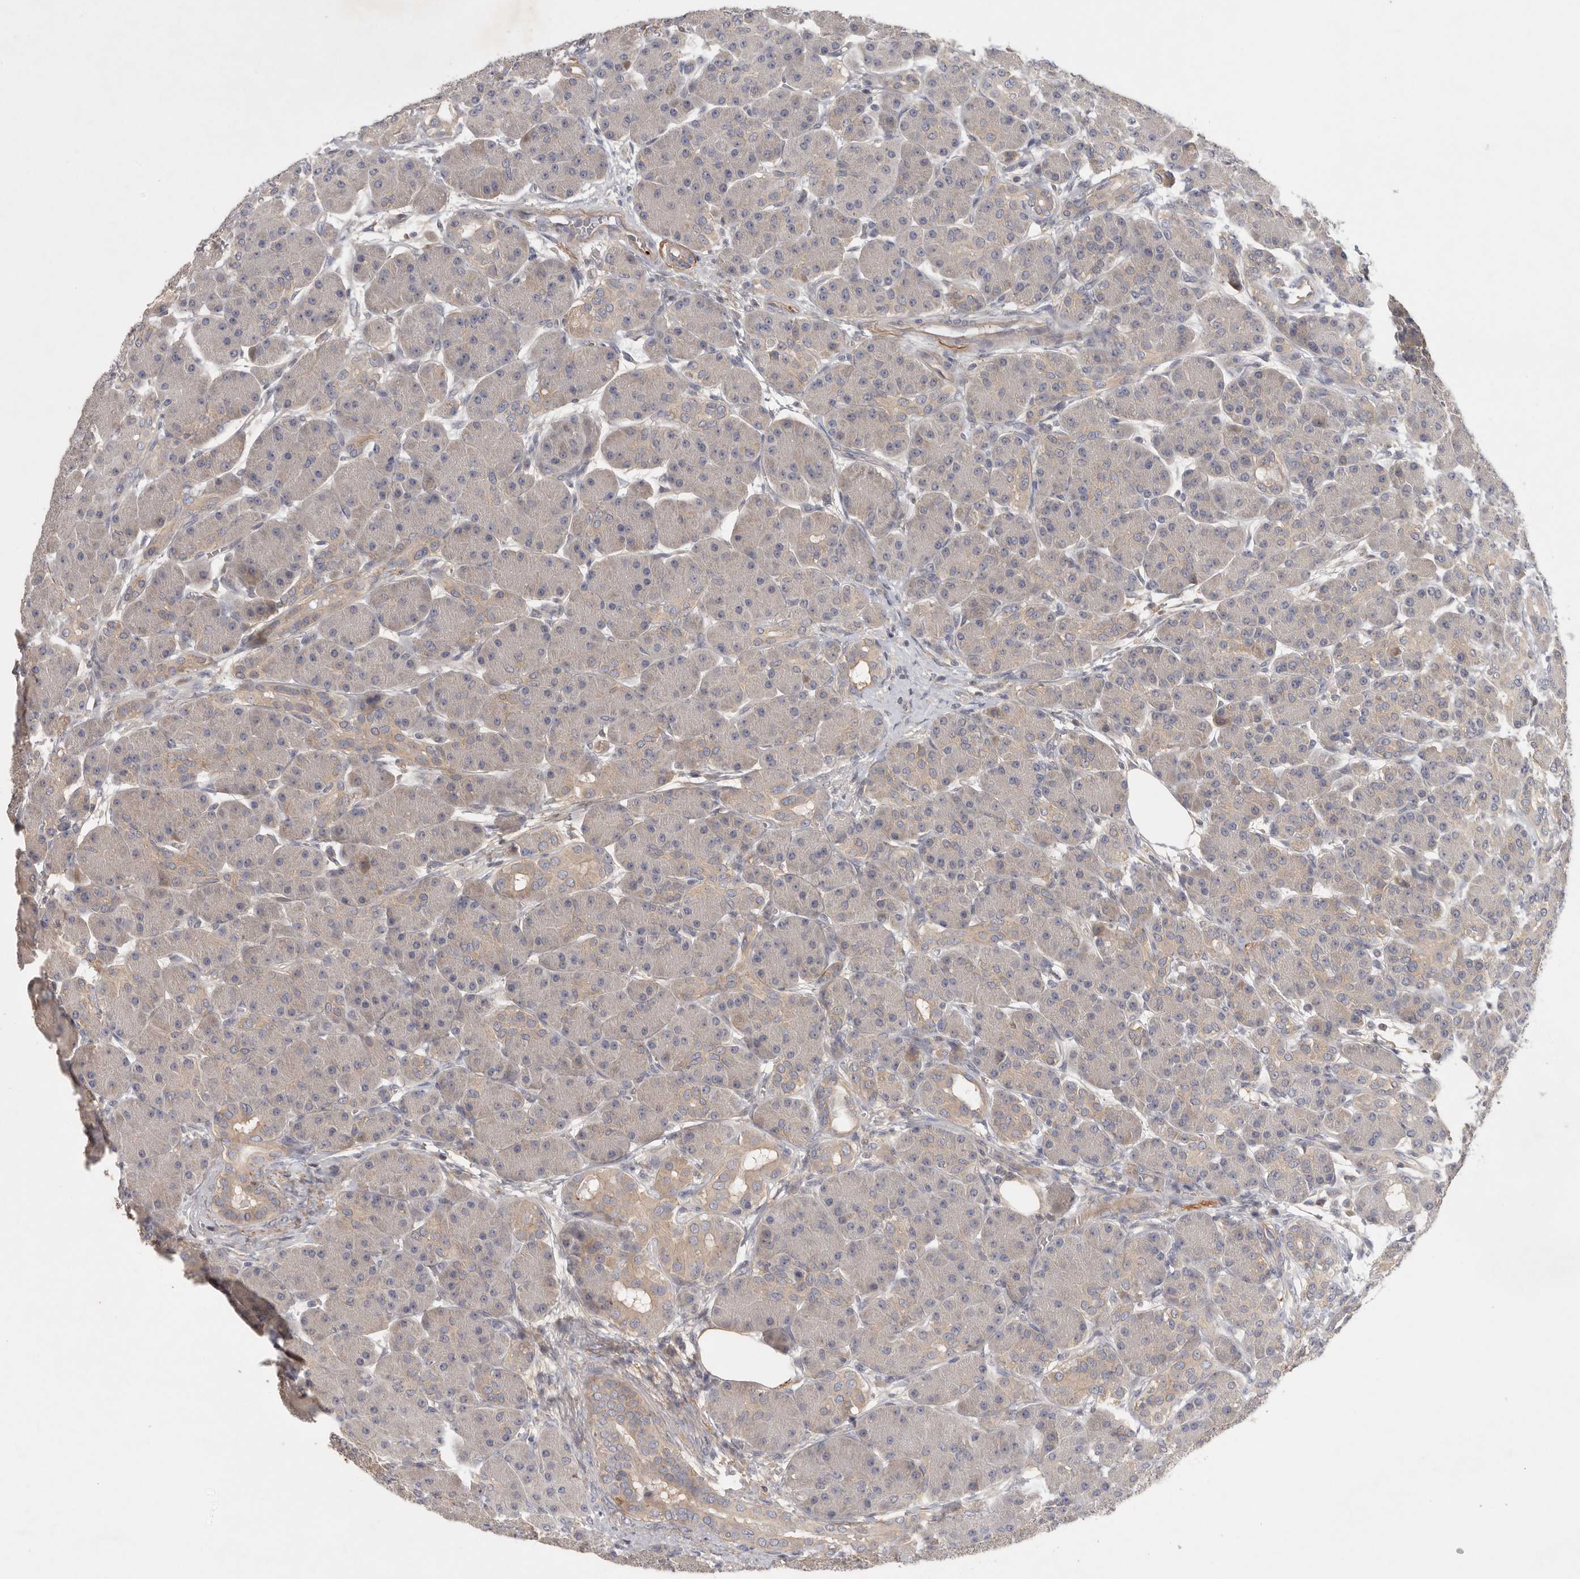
{"staining": {"intensity": "weak", "quantity": "25%-75%", "location": "cytoplasmic/membranous"}, "tissue": "pancreas", "cell_type": "Exocrine glandular cells", "image_type": "normal", "snomed": [{"axis": "morphology", "description": "Normal tissue, NOS"}, {"axis": "topography", "description": "Pancreas"}], "caption": "DAB immunohistochemical staining of unremarkable human pancreas reveals weak cytoplasmic/membranous protein expression in approximately 25%-75% of exocrine glandular cells. (DAB (3,3'-diaminobenzidine) = brown stain, brightfield microscopy at high magnification).", "gene": "CFAP298", "patient": {"sex": "male", "age": 63}}